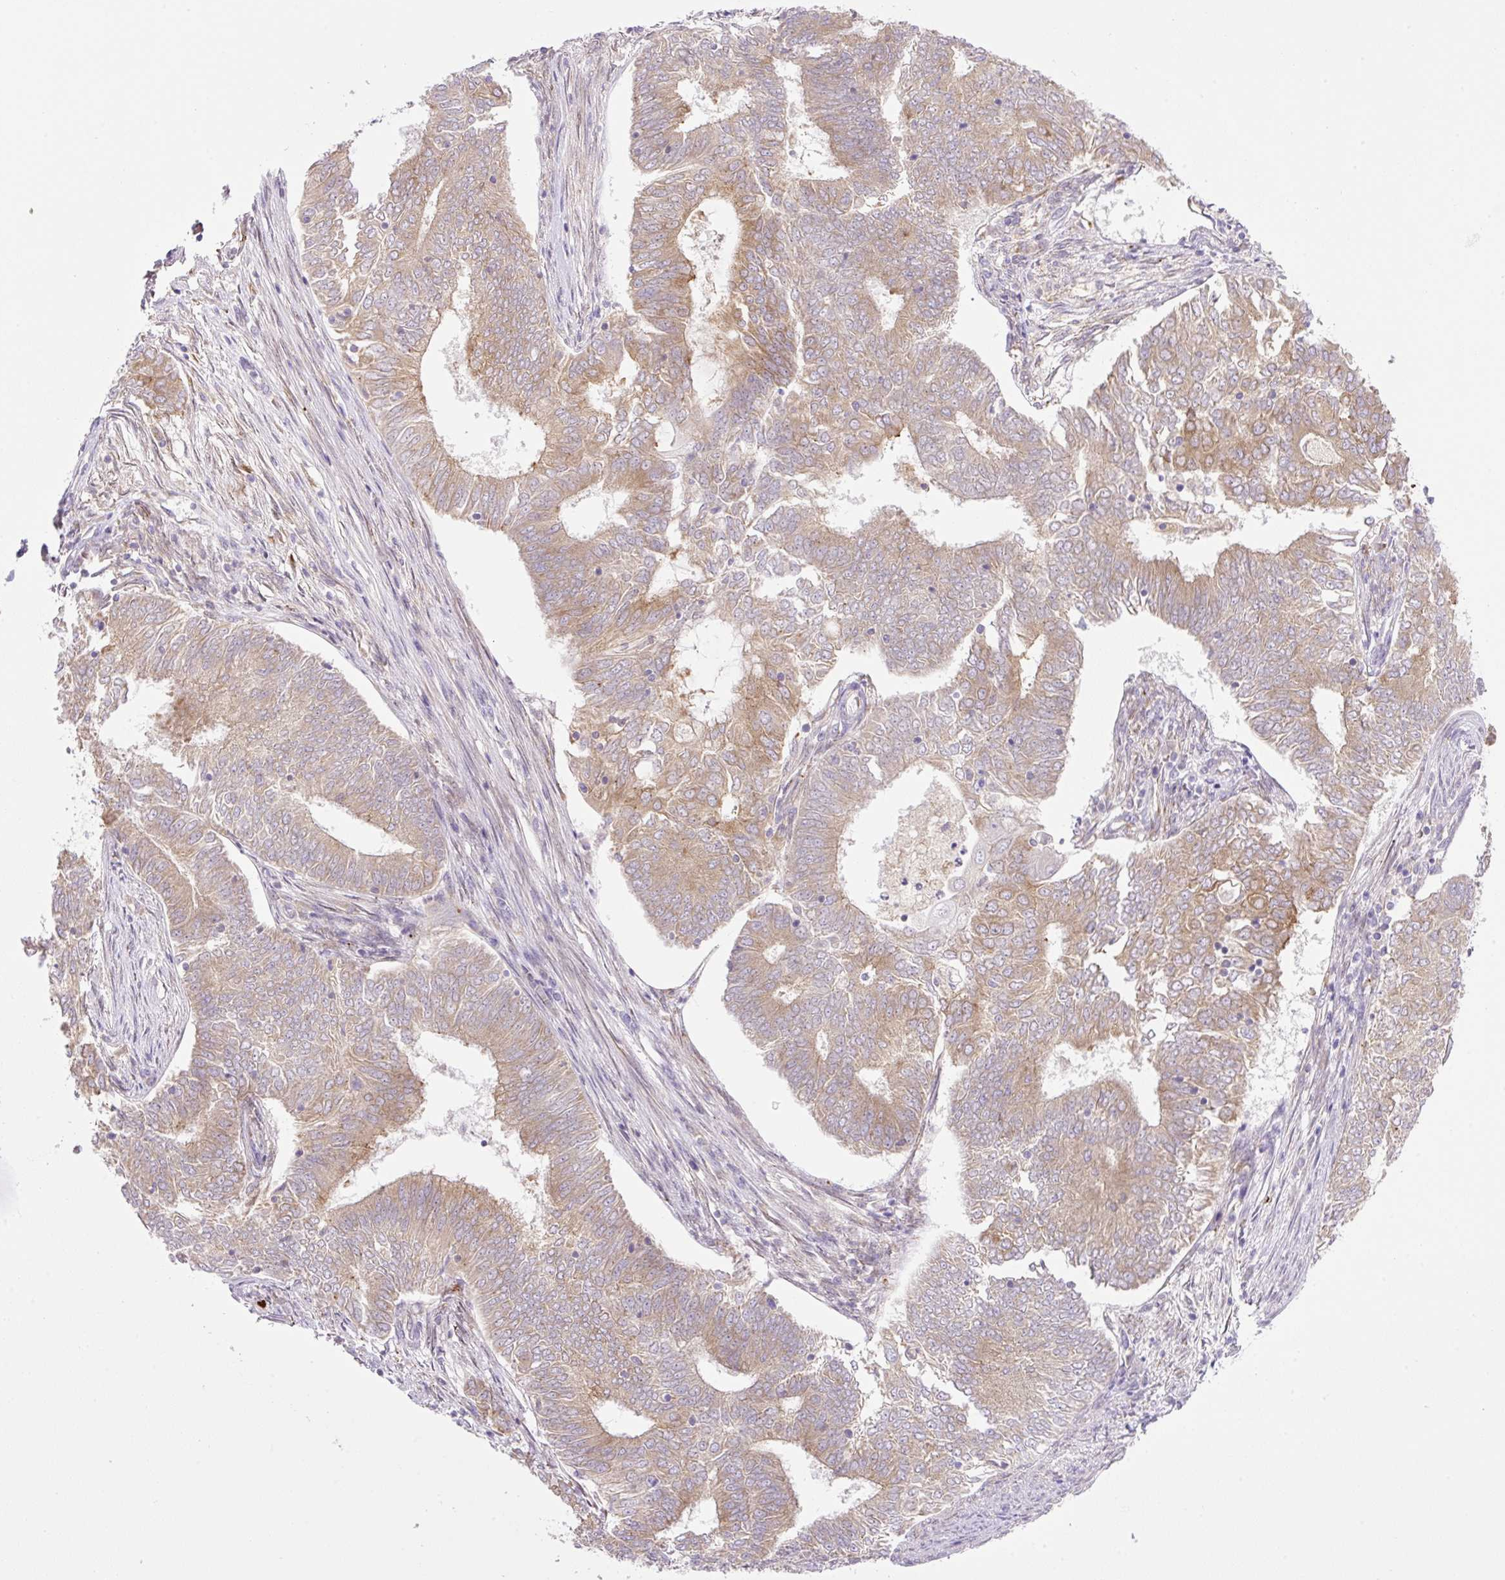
{"staining": {"intensity": "moderate", "quantity": ">75%", "location": "cytoplasmic/membranous"}, "tissue": "endometrial cancer", "cell_type": "Tumor cells", "image_type": "cancer", "snomed": [{"axis": "morphology", "description": "Adenocarcinoma, NOS"}, {"axis": "topography", "description": "Endometrium"}], "caption": "This image exhibits endometrial cancer (adenocarcinoma) stained with immunohistochemistry to label a protein in brown. The cytoplasmic/membranous of tumor cells show moderate positivity for the protein. Nuclei are counter-stained blue.", "gene": "POFUT1", "patient": {"sex": "female", "age": 62}}